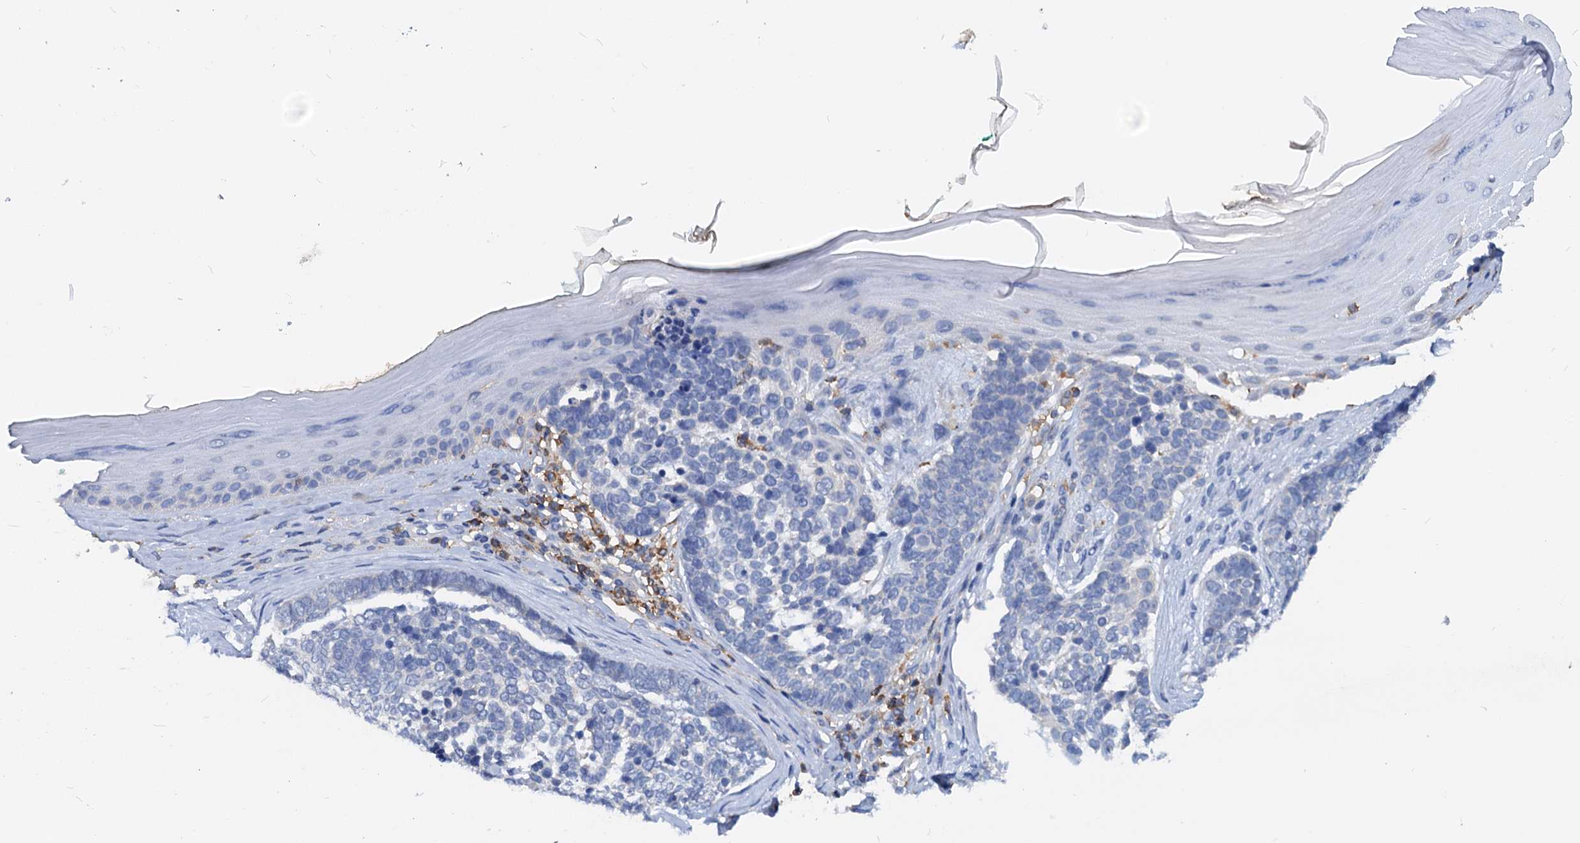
{"staining": {"intensity": "negative", "quantity": "none", "location": "none"}, "tissue": "skin cancer", "cell_type": "Tumor cells", "image_type": "cancer", "snomed": [{"axis": "morphology", "description": "Basal cell carcinoma"}, {"axis": "topography", "description": "Skin"}], "caption": "DAB immunohistochemical staining of skin cancer demonstrates no significant positivity in tumor cells.", "gene": "LCP2", "patient": {"sex": "female", "age": 81}}